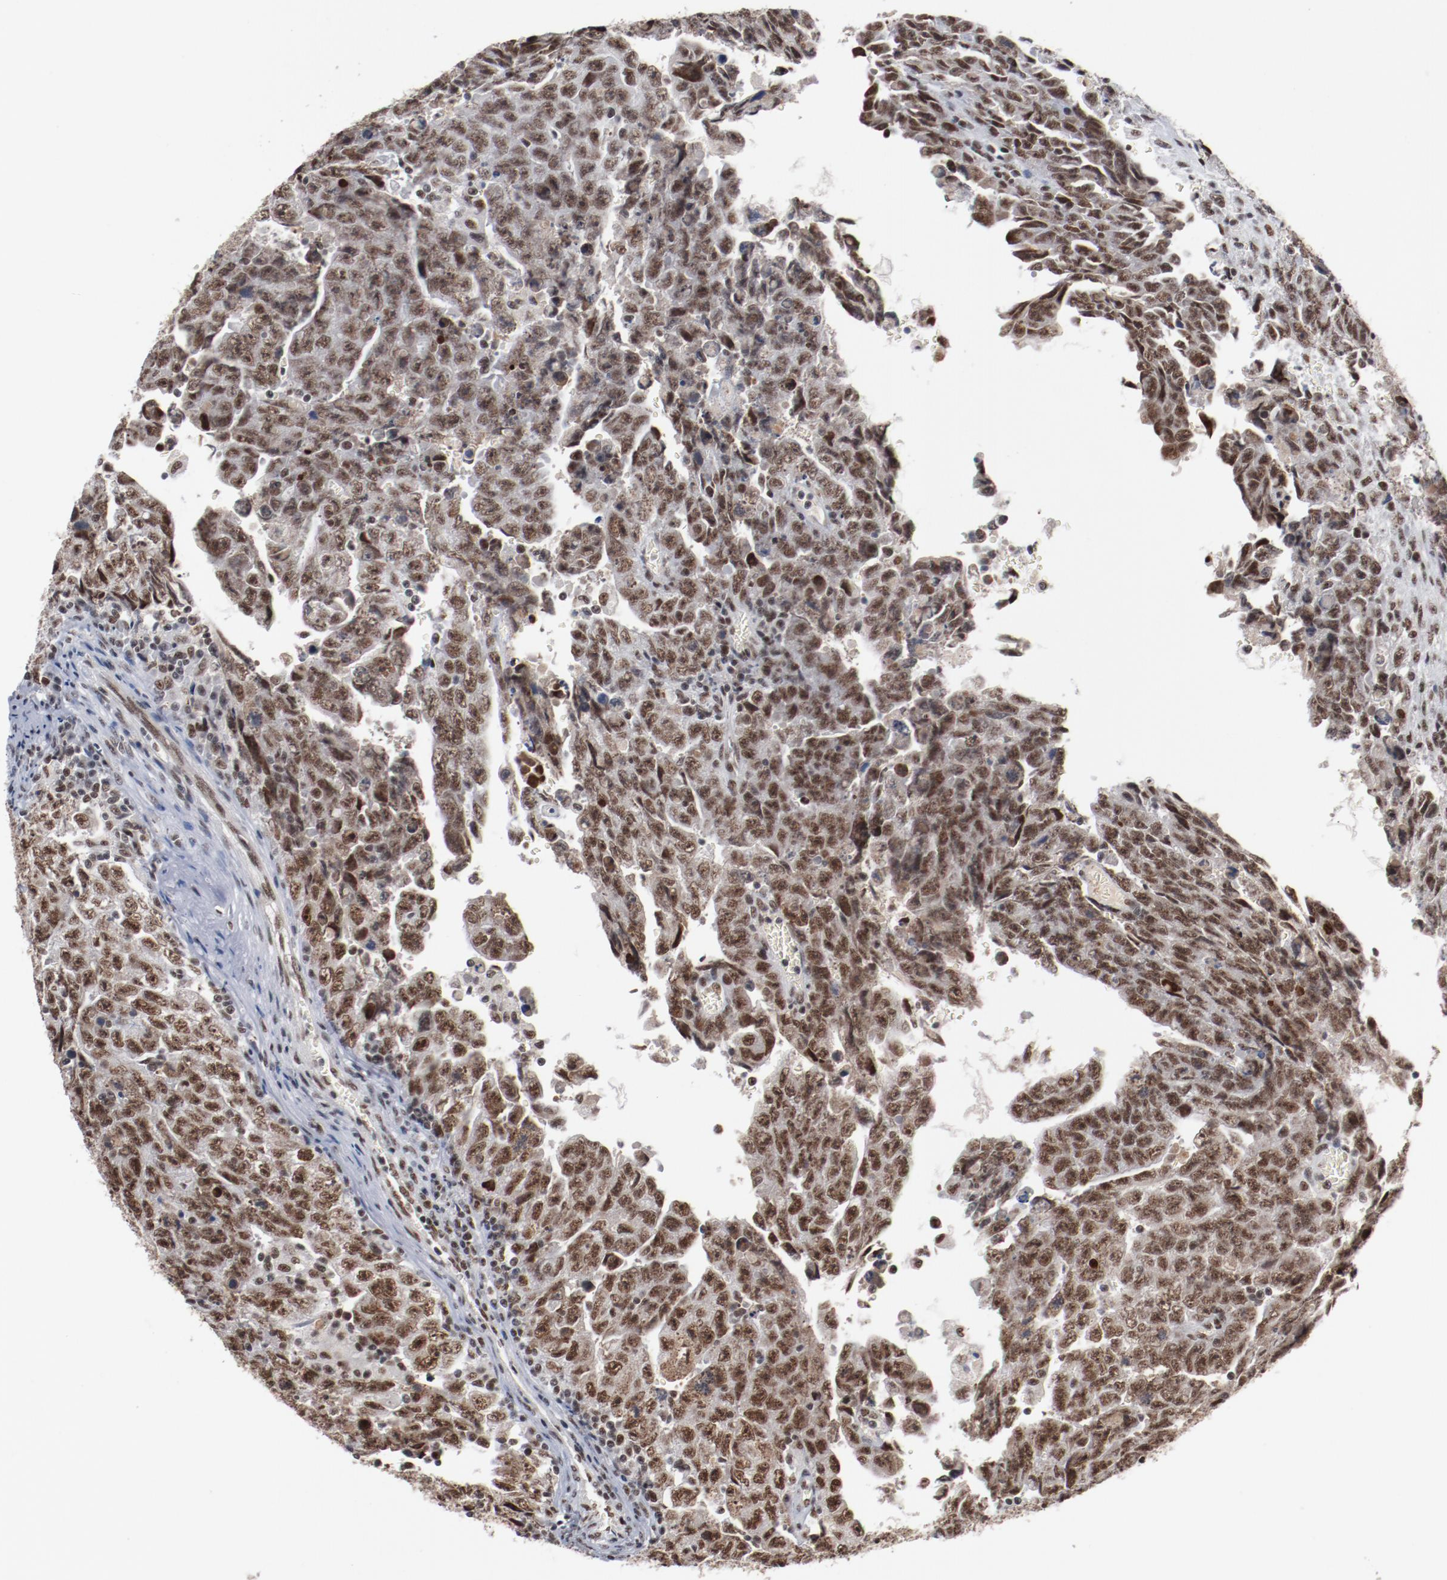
{"staining": {"intensity": "weak", "quantity": ">75%", "location": "nuclear"}, "tissue": "testis cancer", "cell_type": "Tumor cells", "image_type": "cancer", "snomed": [{"axis": "morphology", "description": "Carcinoma, Embryonal, NOS"}, {"axis": "topography", "description": "Testis"}], "caption": "Immunohistochemistry (DAB (3,3'-diaminobenzidine)) staining of testis cancer exhibits weak nuclear protein positivity in approximately >75% of tumor cells.", "gene": "BUB3", "patient": {"sex": "male", "age": 28}}